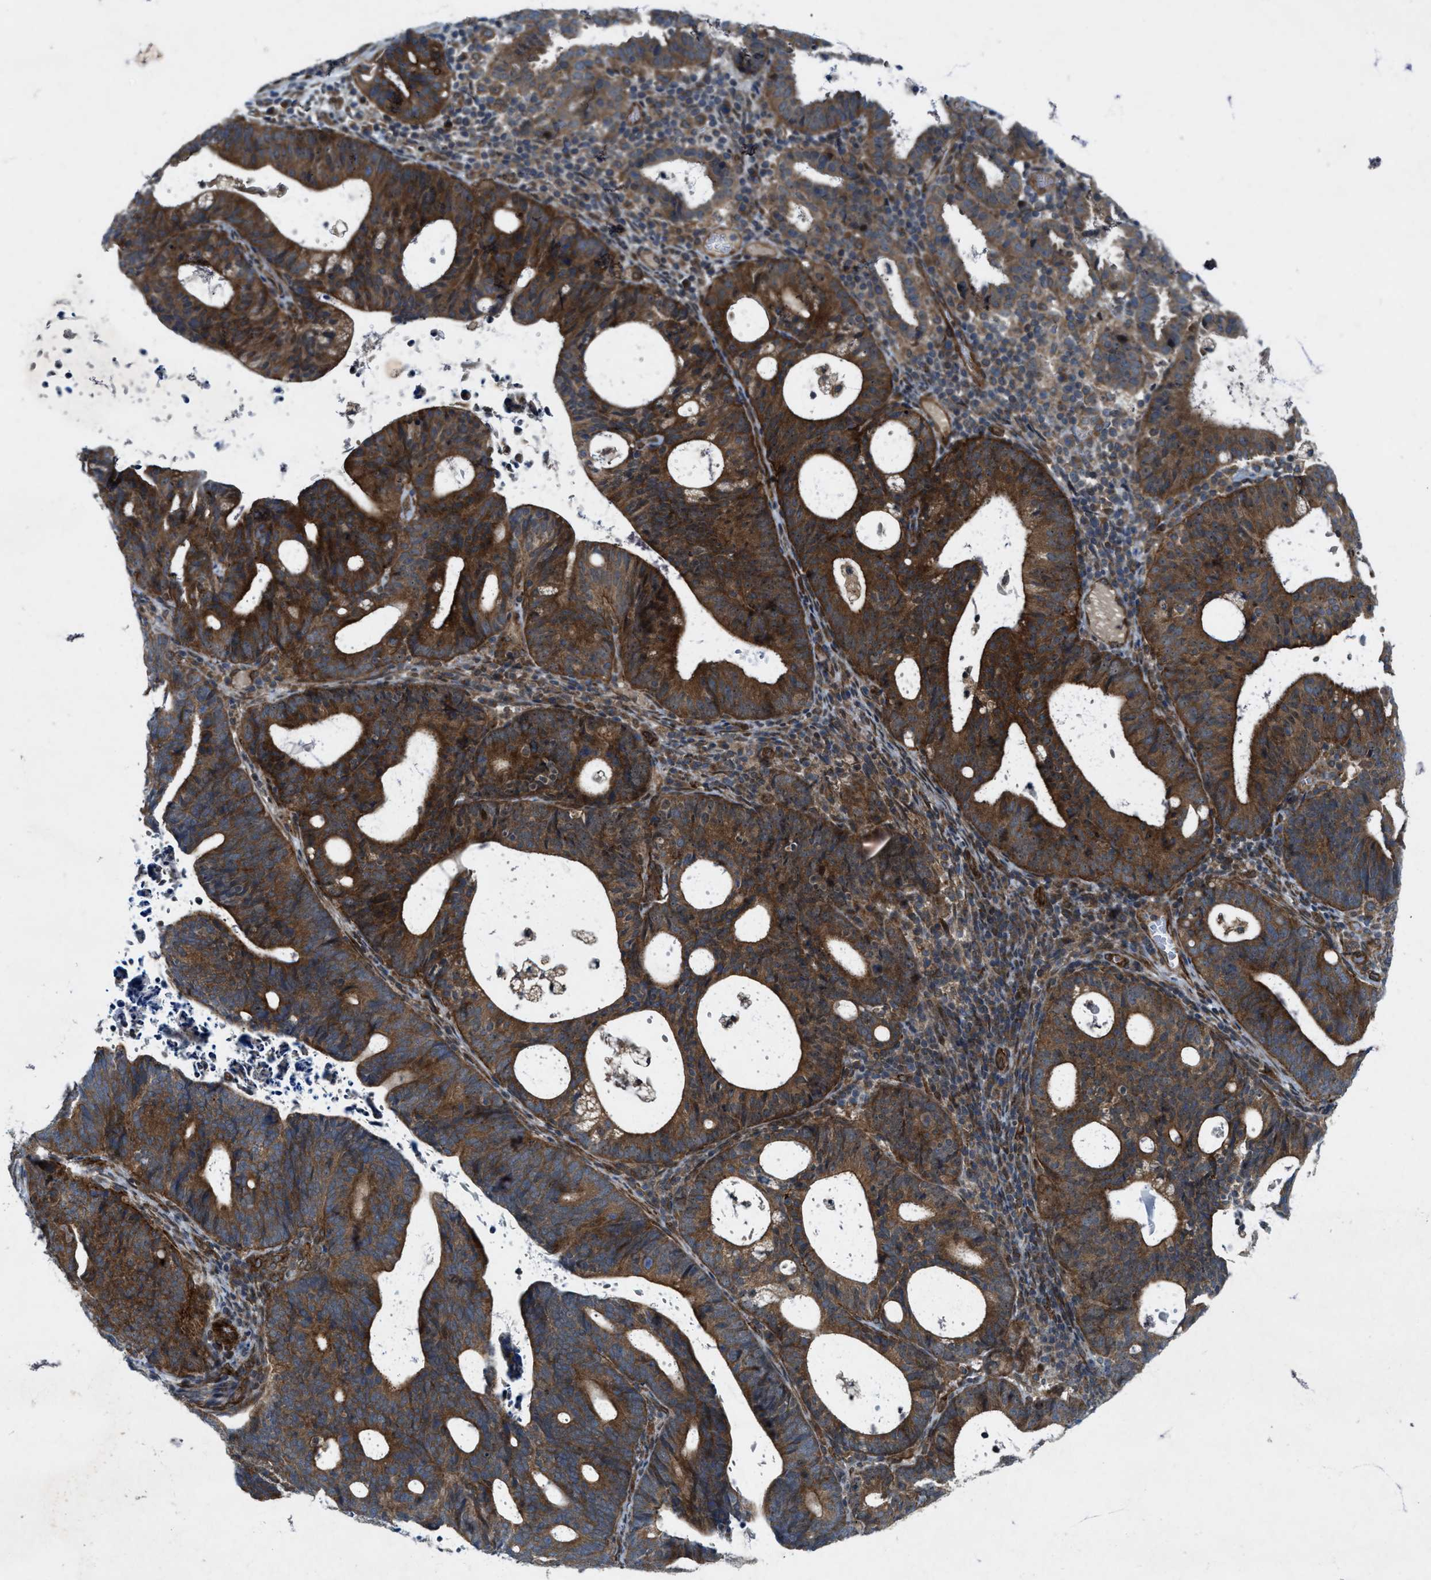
{"staining": {"intensity": "strong", "quantity": ">75%", "location": "cytoplasmic/membranous"}, "tissue": "endometrial cancer", "cell_type": "Tumor cells", "image_type": "cancer", "snomed": [{"axis": "morphology", "description": "Adenocarcinoma, NOS"}, {"axis": "topography", "description": "Uterus"}], "caption": "This micrograph demonstrates IHC staining of human endometrial cancer (adenocarcinoma), with high strong cytoplasmic/membranous expression in about >75% of tumor cells.", "gene": "URGCP", "patient": {"sex": "female", "age": 83}}